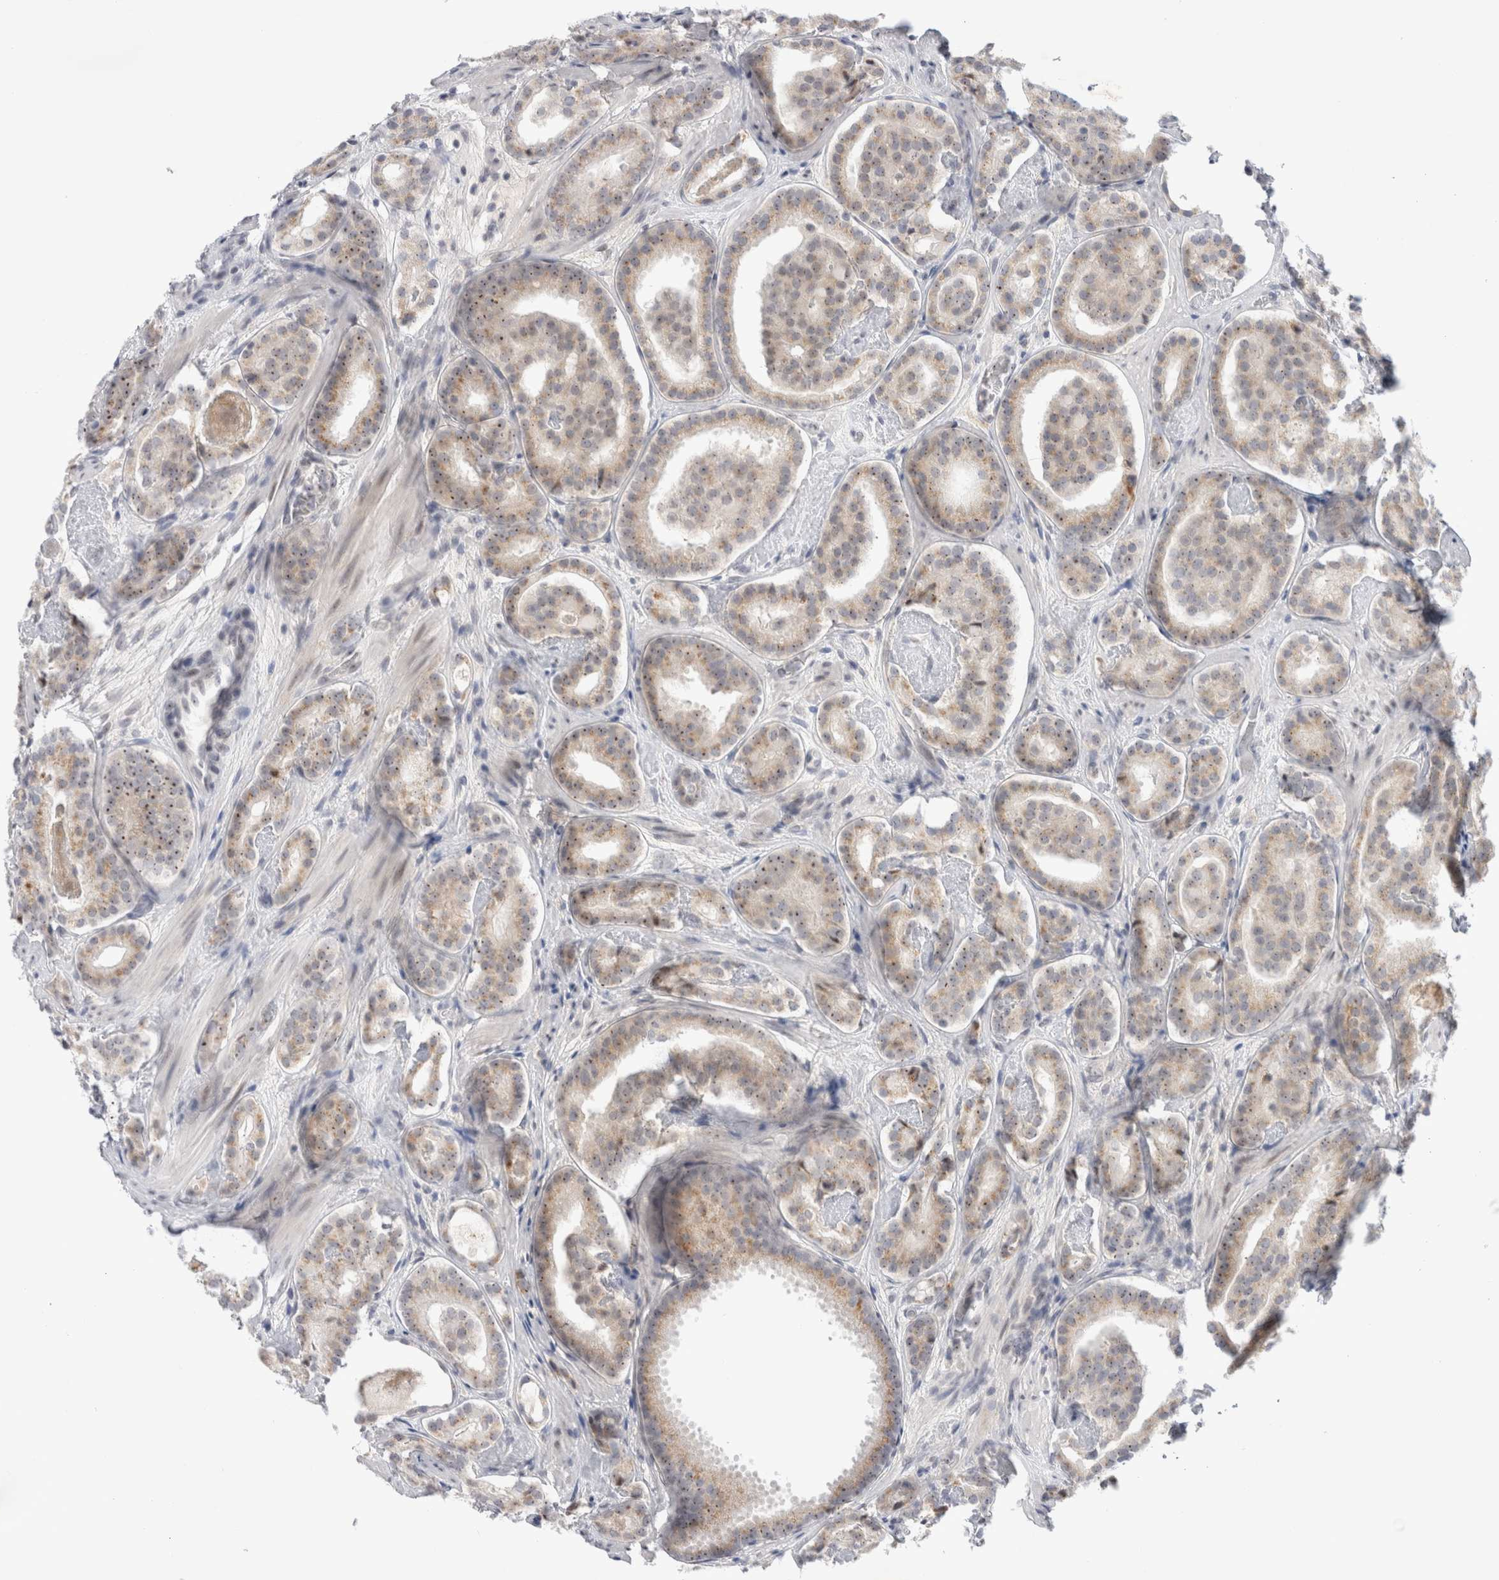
{"staining": {"intensity": "weak", "quantity": ">75%", "location": "cytoplasmic/membranous,nuclear"}, "tissue": "prostate cancer", "cell_type": "Tumor cells", "image_type": "cancer", "snomed": [{"axis": "morphology", "description": "Adenocarcinoma, Low grade"}, {"axis": "topography", "description": "Prostate"}], "caption": "A low amount of weak cytoplasmic/membranous and nuclear positivity is identified in approximately >75% of tumor cells in prostate cancer tissue.", "gene": "CERS5", "patient": {"sex": "male", "age": 69}}